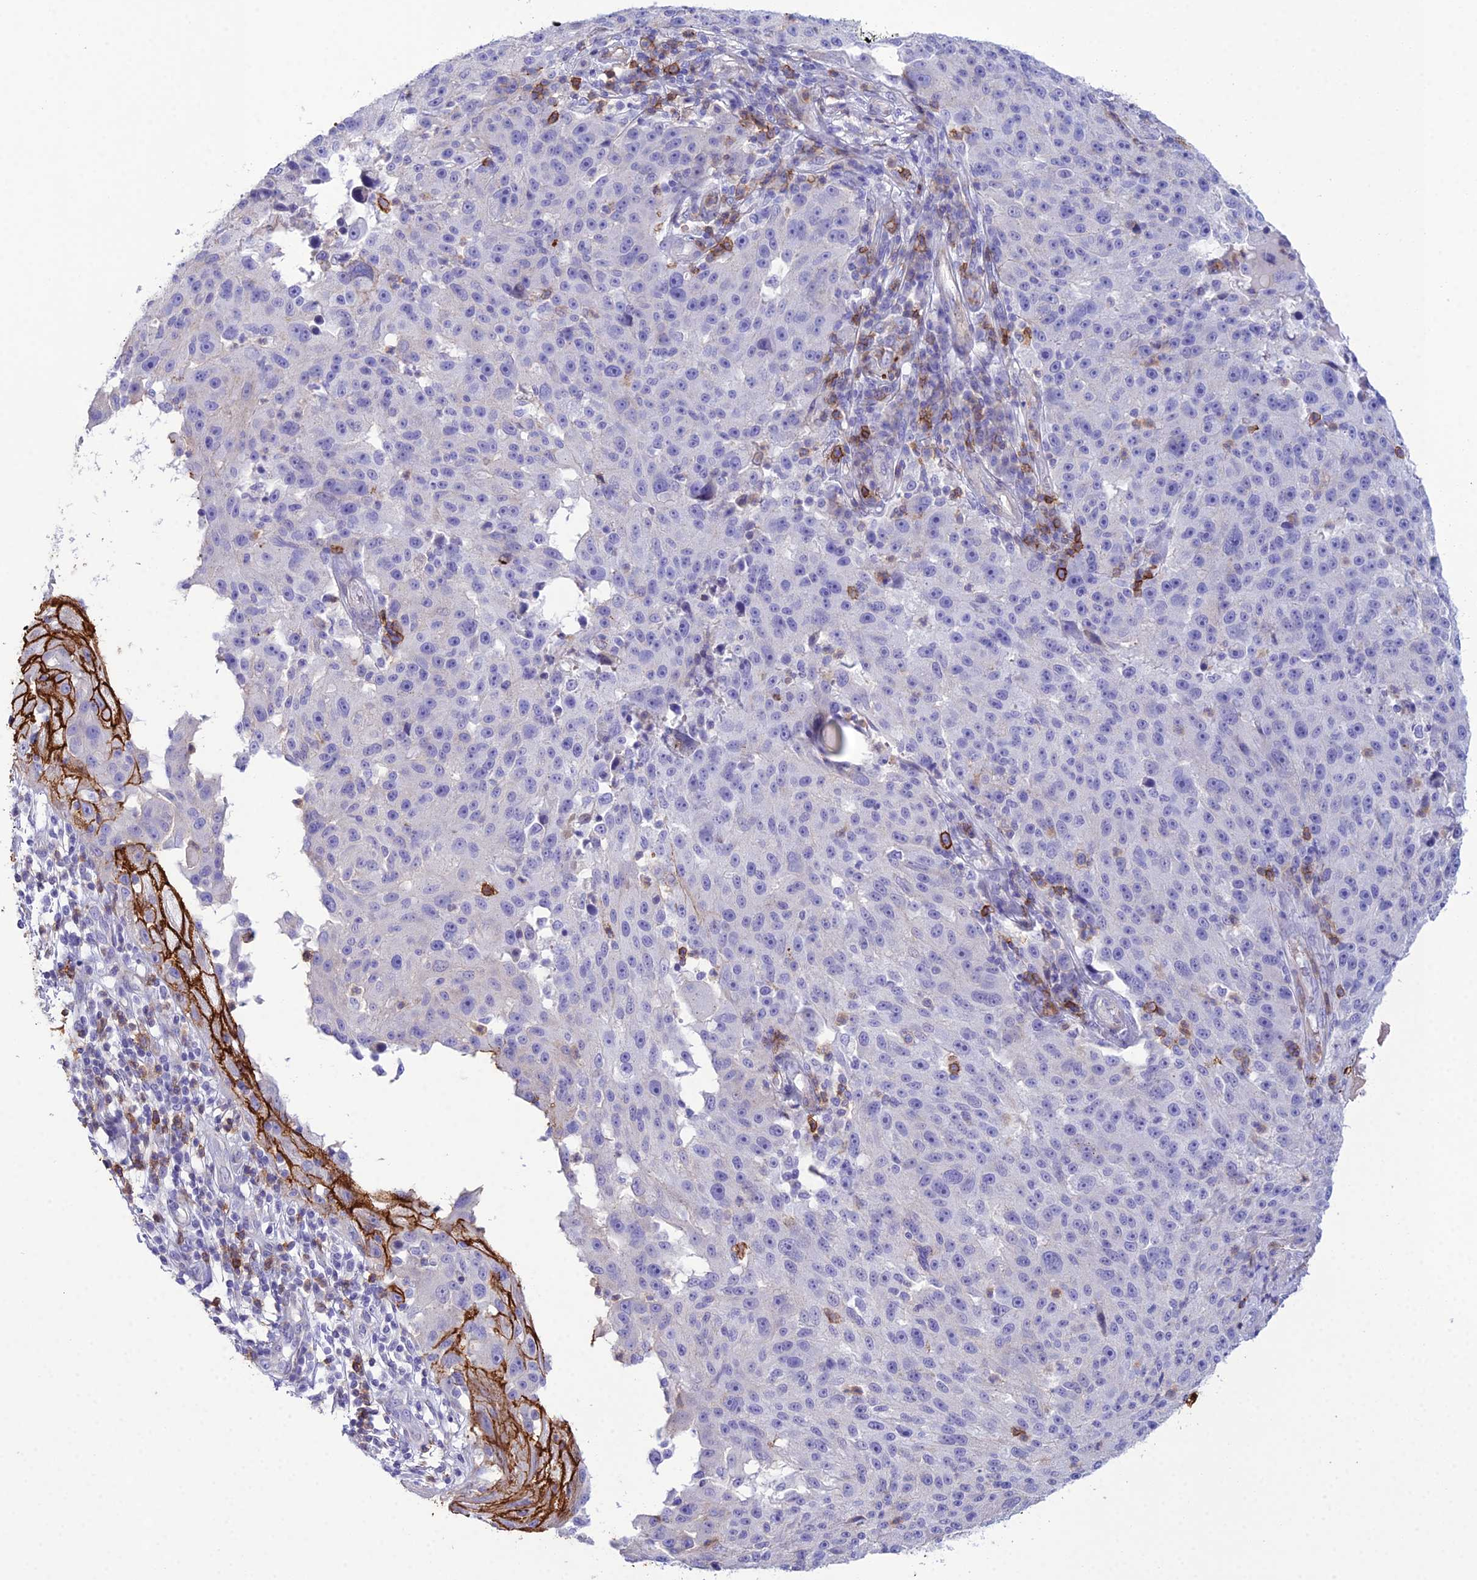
{"staining": {"intensity": "negative", "quantity": "none", "location": "none"}, "tissue": "melanoma", "cell_type": "Tumor cells", "image_type": "cancer", "snomed": [{"axis": "morphology", "description": "Malignant melanoma, NOS"}, {"axis": "topography", "description": "Skin"}], "caption": "IHC of human melanoma demonstrates no expression in tumor cells.", "gene": "OR1Q1", "patient": {"sex": "male", "age": 53}}